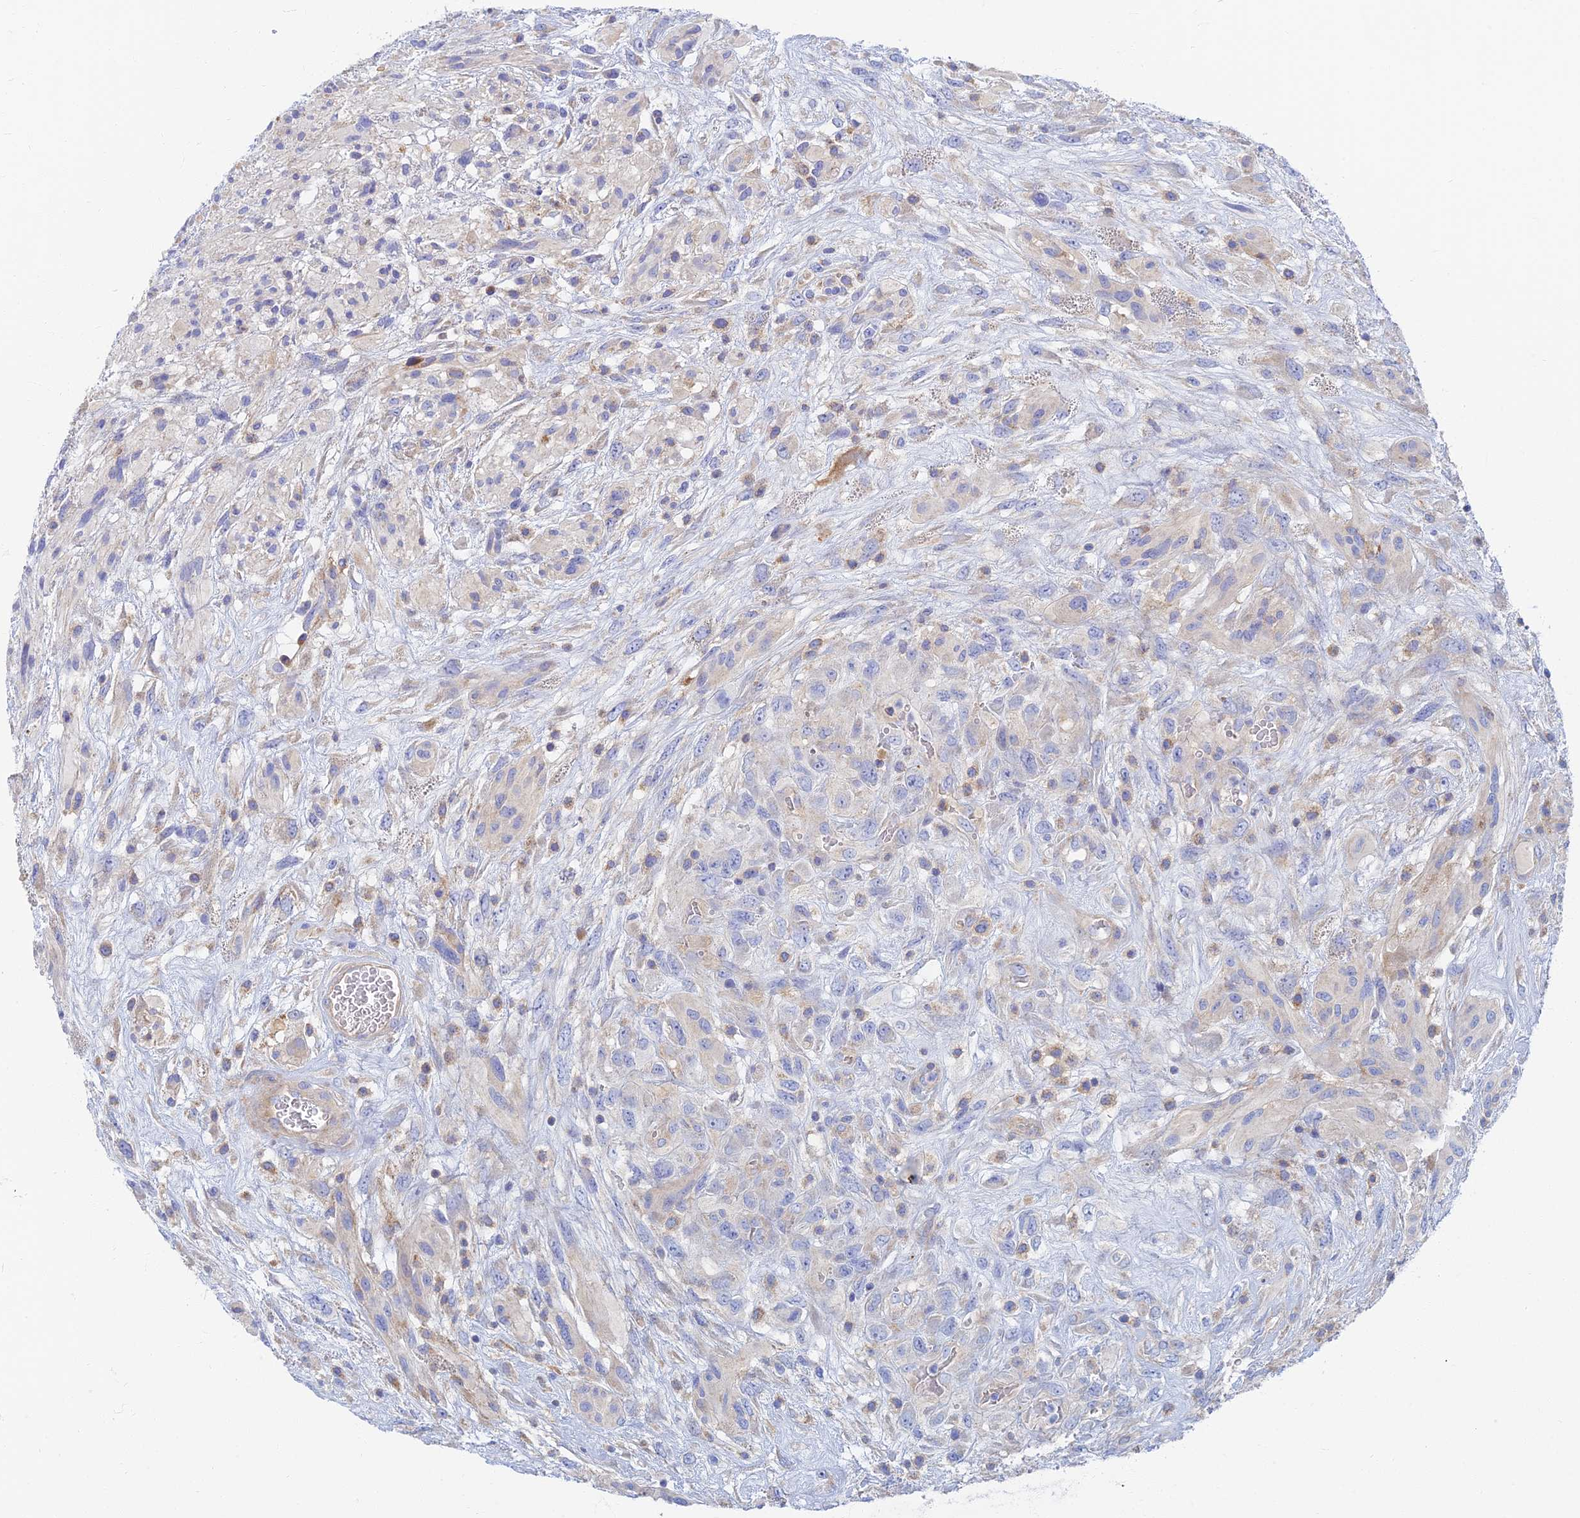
{"staining": {"intensity": "negative", "quantity": "none", "location": "none"}, "tissue": "glioma", "cell_type": "Tumor cells", "image_type": "cancer", "snomed": [{"axis": "morphology", "description": "Glioma, malignant, High grade"}, {"axis": "topography", "description": "Brain"}], "caption": "Photomicrograph shows no protein staining in tumor cells of malignant glioma (high-grade) tissue. (DAB immunohistochemistry visualized using brightfield microscopy, high magnification).", "gene": "TMEM44", "patient": {"sex": "male", "age": 61}}